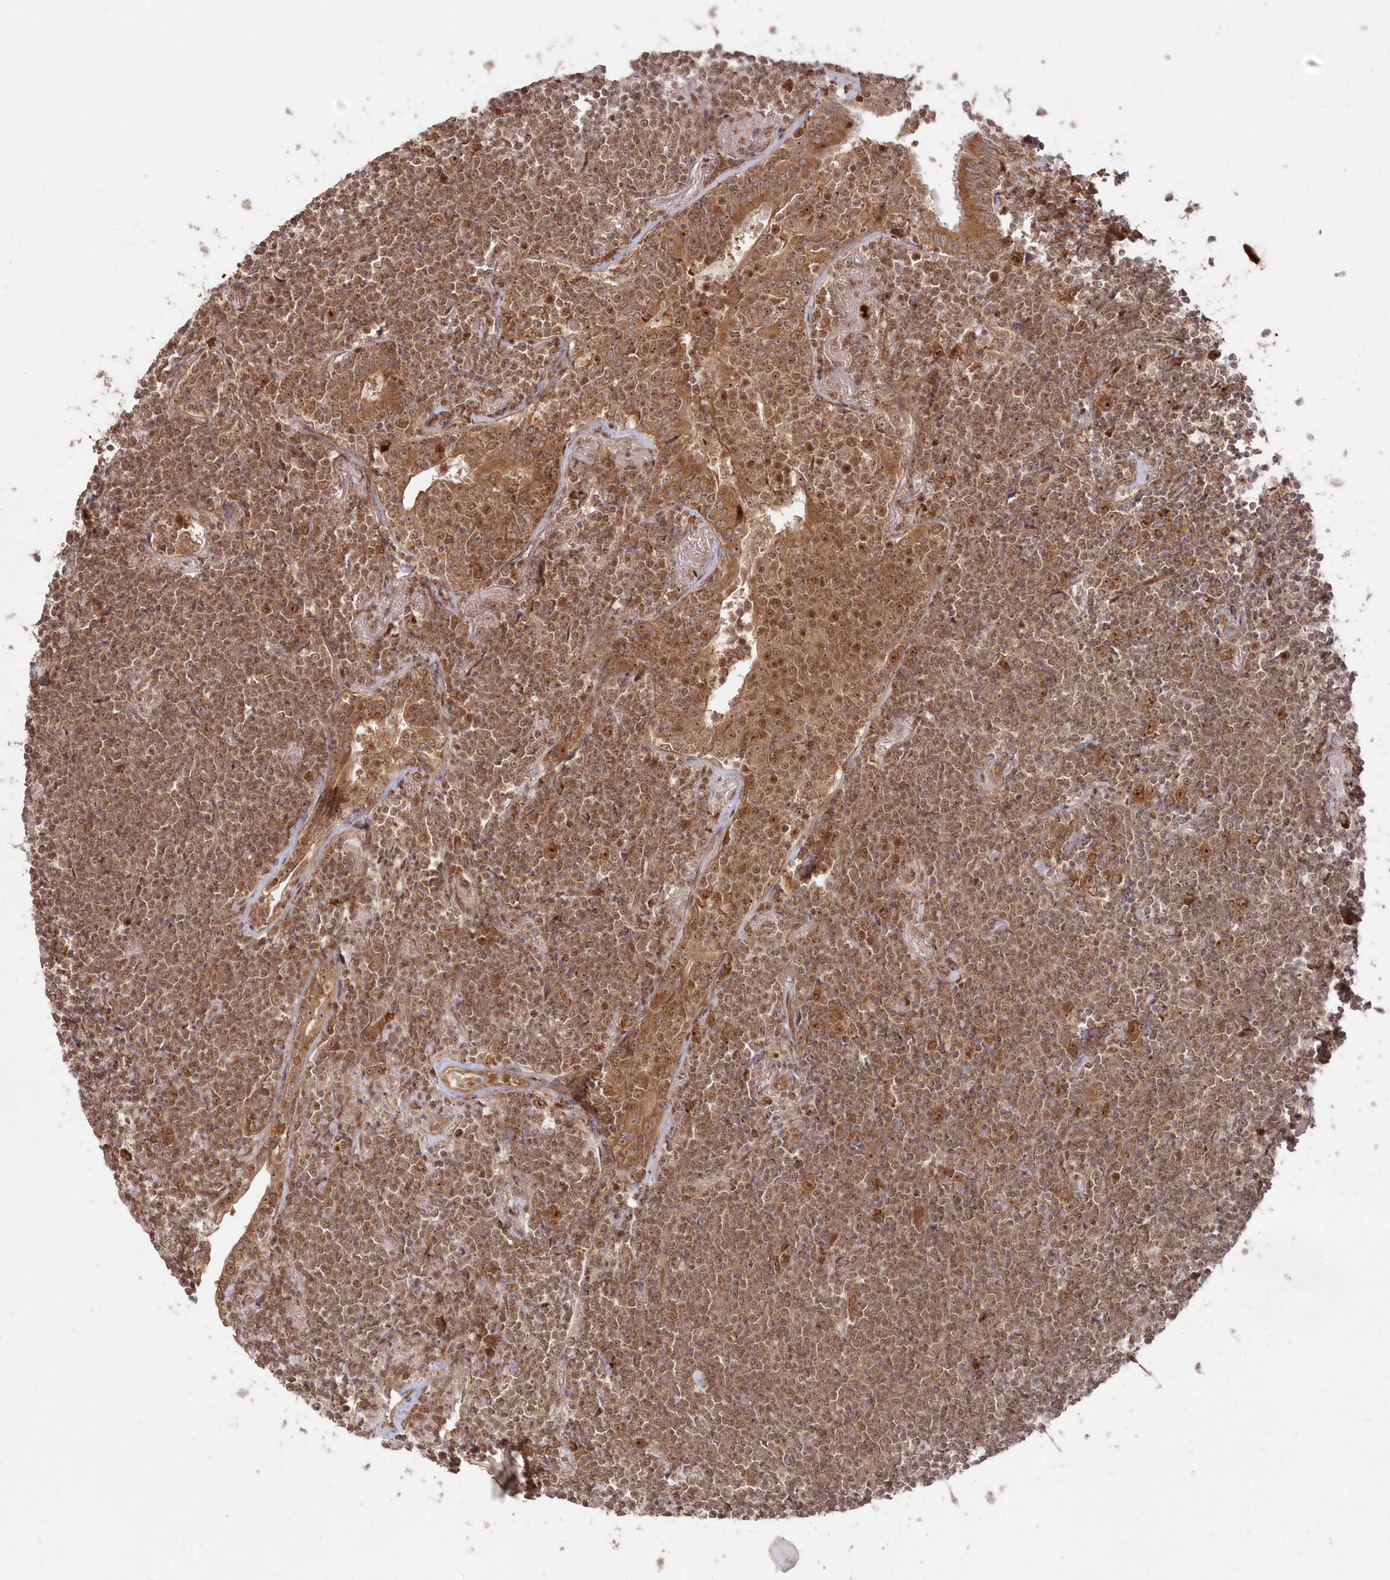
{"staining": {"intensity": "moderate", "quantity": ">75%", "location": "cytoplasmic/membranous,nuclear"}, "tissue": "lymphoma", "cell_type": "Tumor cells", "image_type": "cancer", "snomed": [{"axis": "morphology", "description": "Malignant lymphoma, non-Hodgkin's type, Low grade"}, {"axis": "topography", "description": "Lung"}], "caption": "Immunohistochemistry (IHC) (DAB) staining of lymphoma exhibits moderate cytoplasmic/membranous and nuclear protein expression in approximately >75% of tumor cells.", "gene": "SERINC1", "patient": {"sex": "female", "age": 71}}